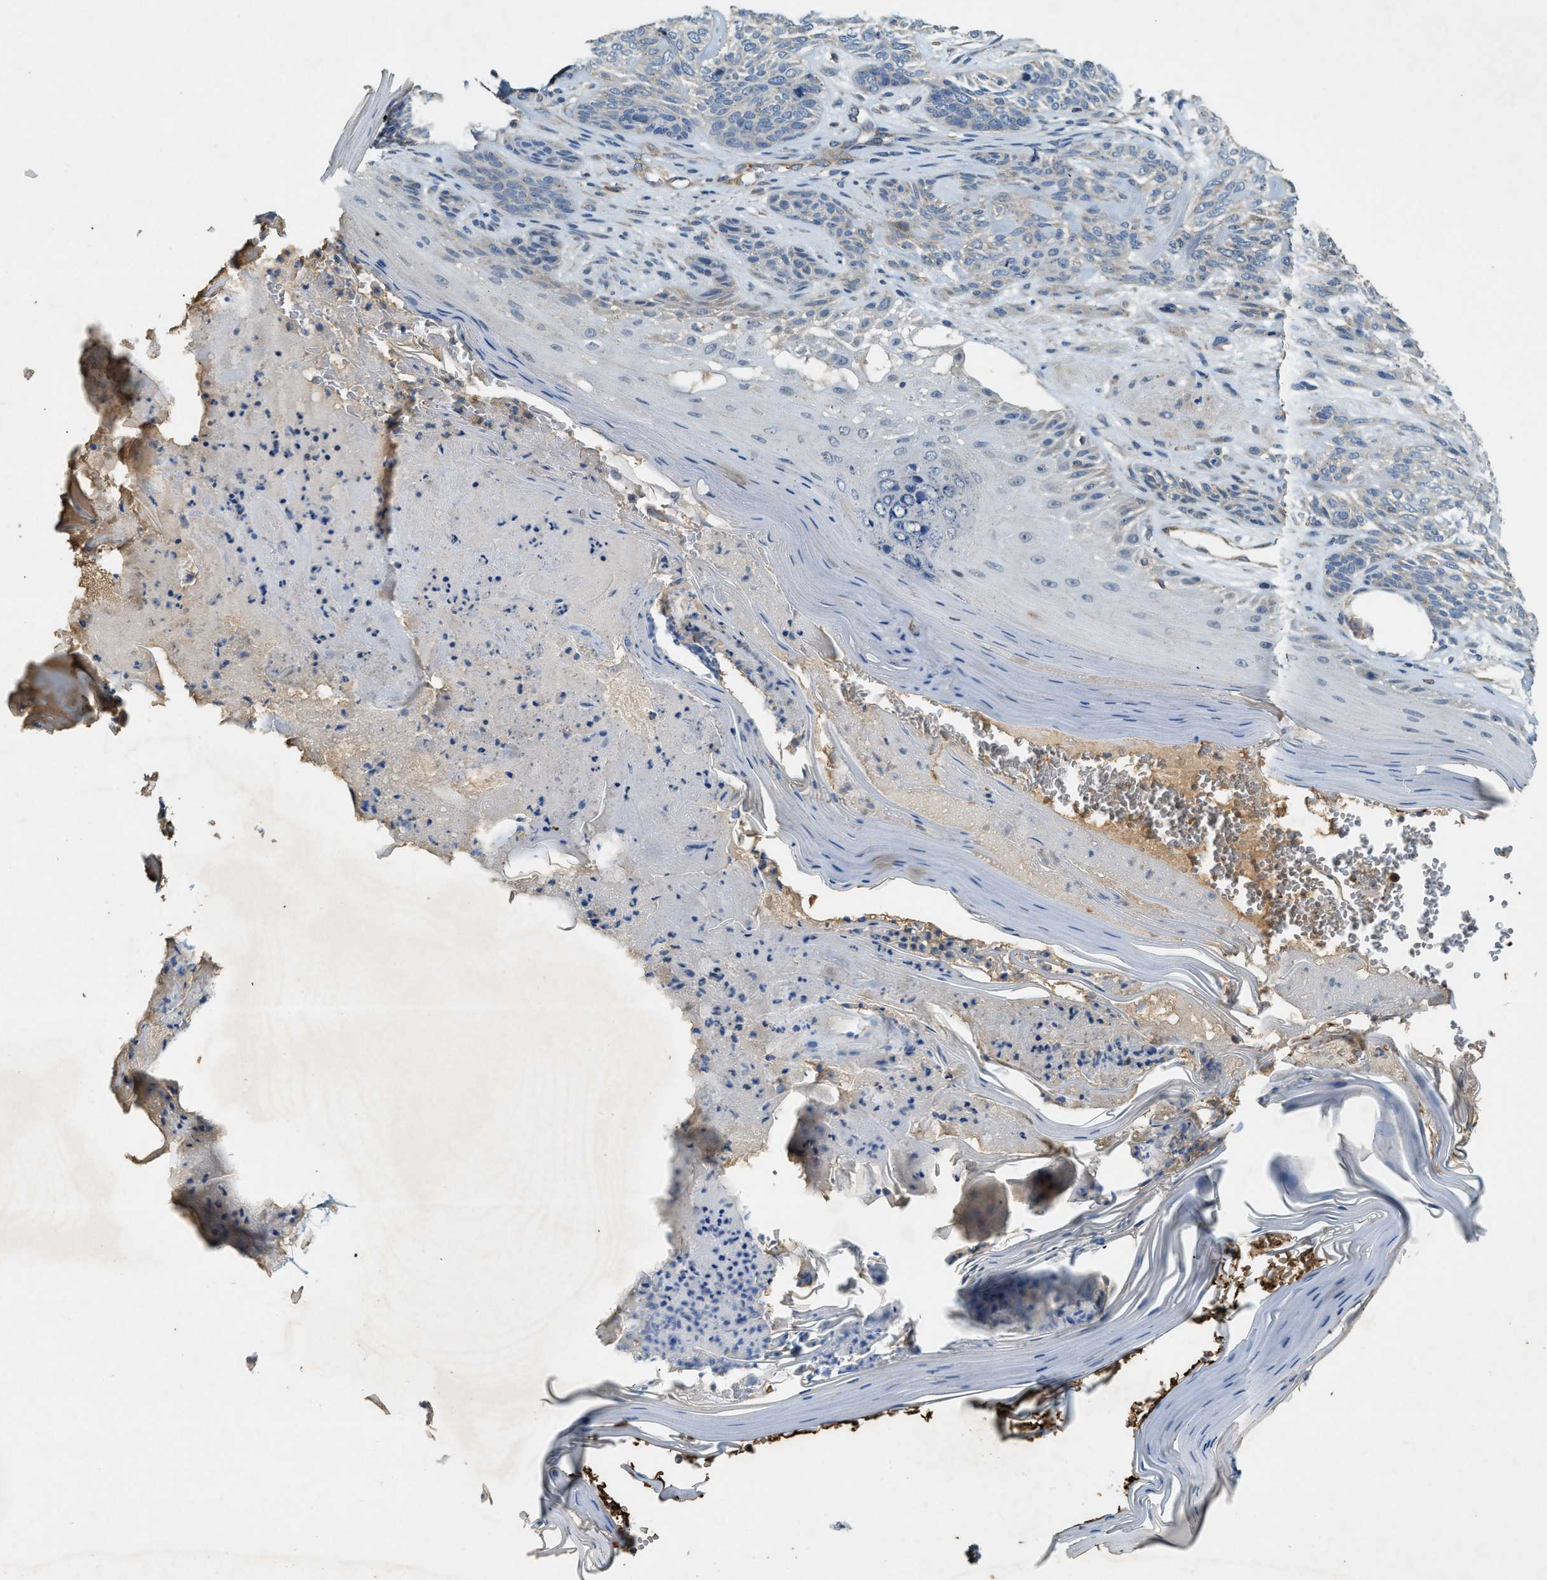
{"staining": {"intensity": "negative", "quantity": "none", "location": "none"}, "tissue": "skin cancer", "cell_type": "Tumor cells", "image_type": "cancer", "snomed": [{"axis": "morphology", "description": "Basal cell carcinoma"}, {"axis": "topography", "description": "Skin"}], "caption": "Human basal cell carcinoma (skin) stained for a protein using immunohistochemistry reveals no expression in tumor cells.", "gene": "CFLAR", "patient": {"sex": "male", "age": 55}}